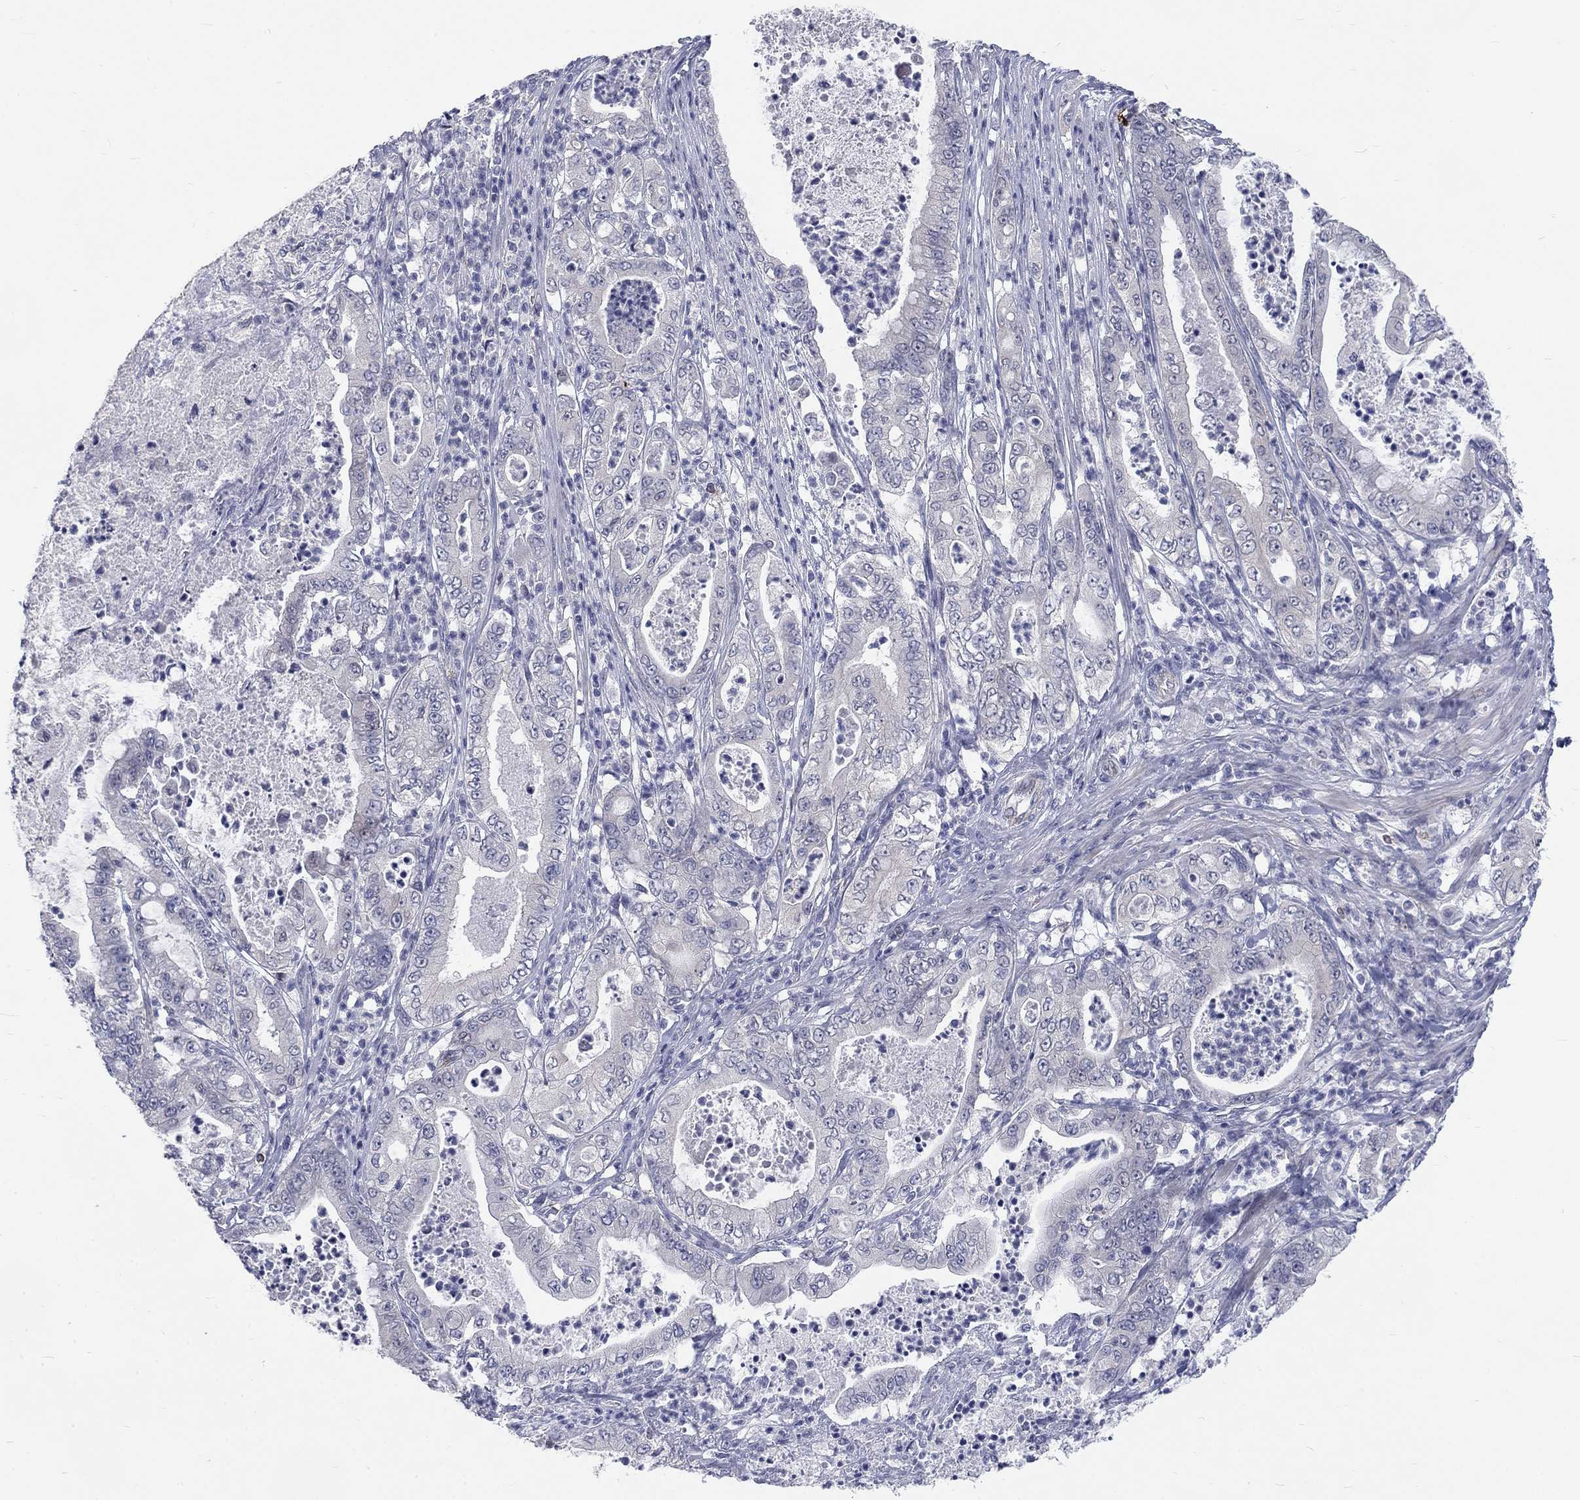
{"staining": {"intensity": "negative", "quantity": "none", "location": "none"}, "tissue": "pancreatic cancer", "cell_type": "Tumor cells", "image_type": "cancer", "snomed": [{"axis": "morphology", "description": "Adenocarcinoma, NOS"}, {"axis": "topography", "description": "Pancreas"}], "caption": "There is no significant staining in tumor cells of adenocarcinoma (pancreatic).", "gene": "PHKA1", "patient": {"sex": "male", "age": 71}}